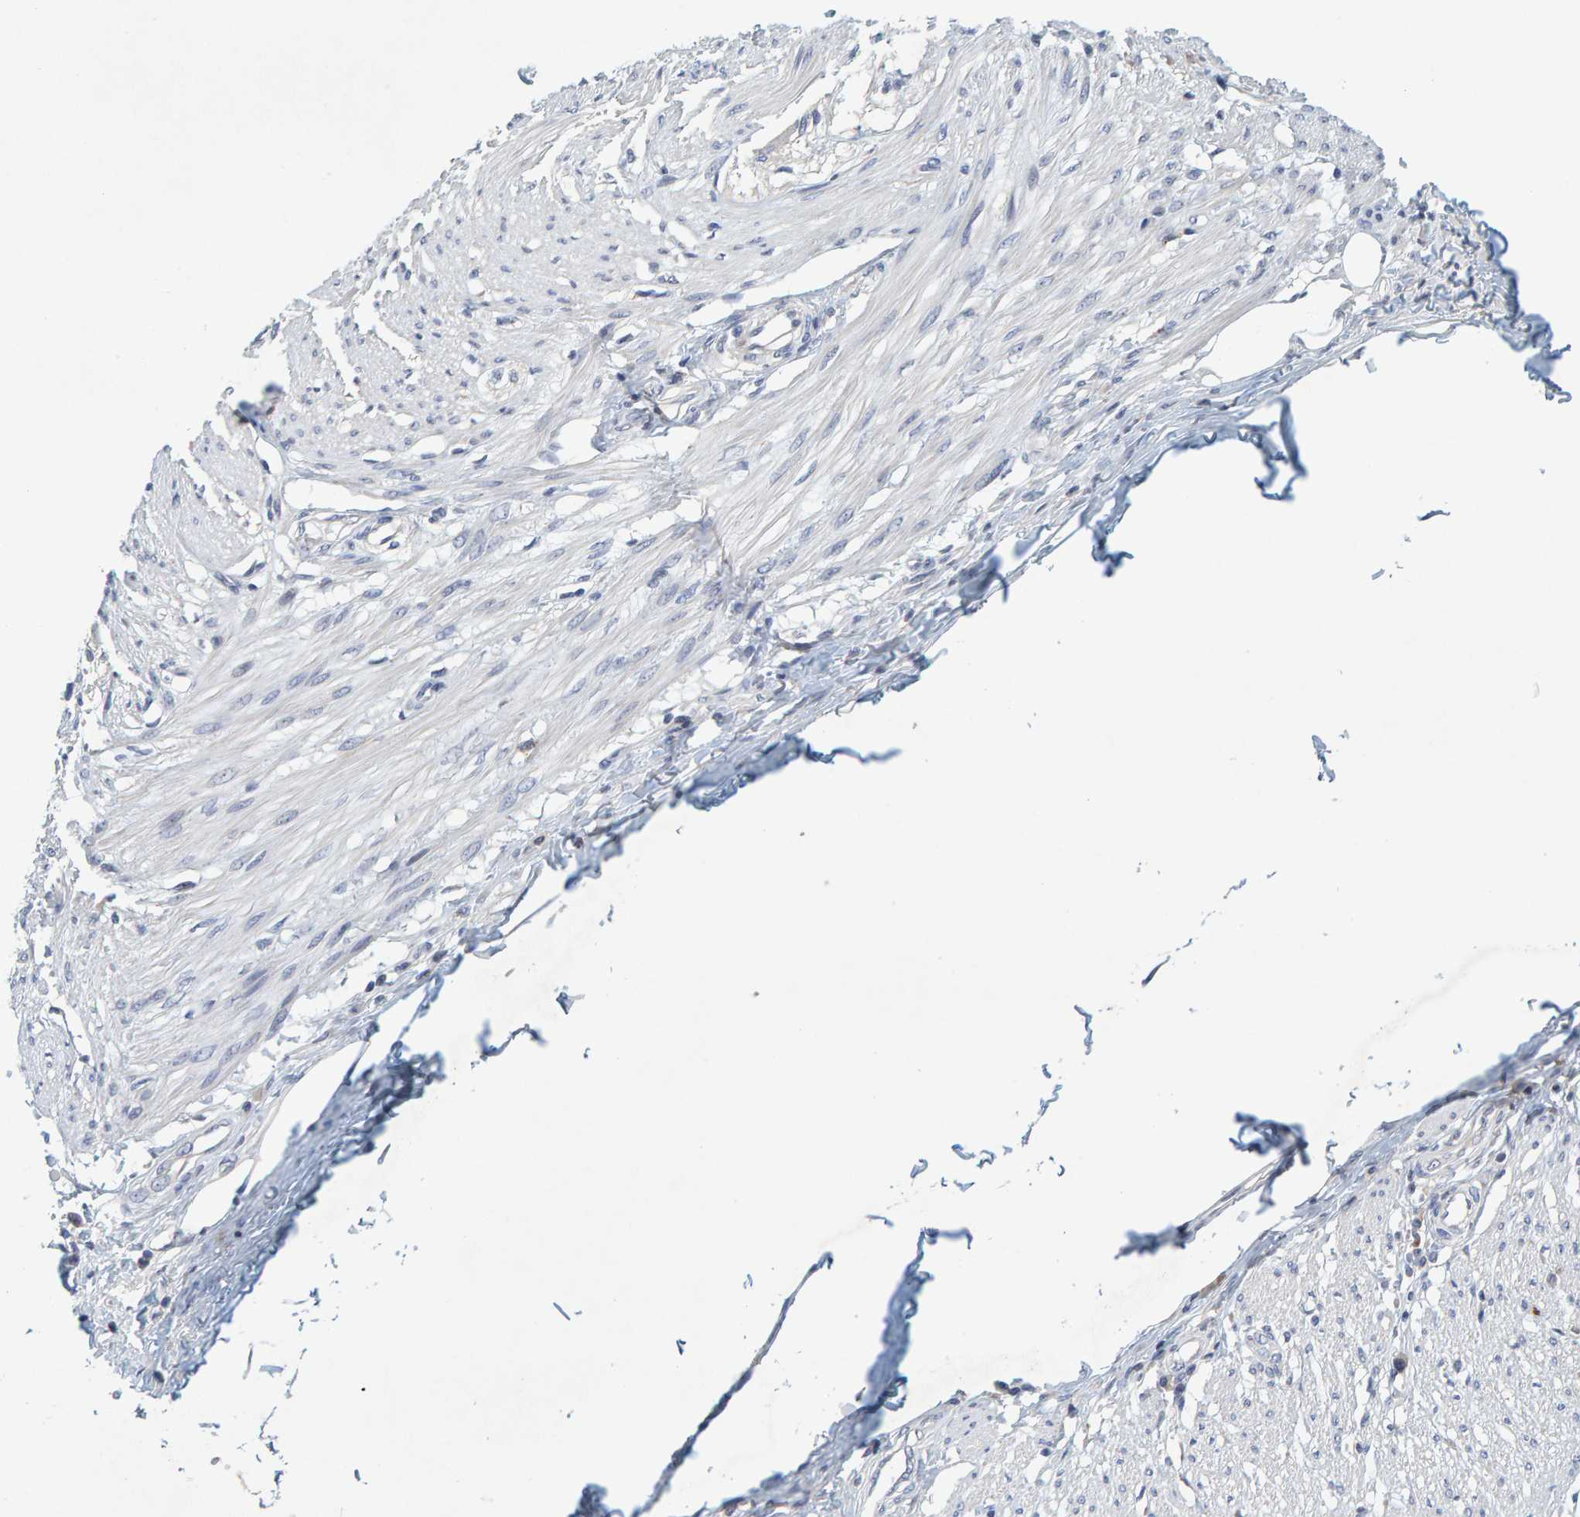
{"staining": {"intensity": "negative", "quantity": "none", "location": "none"}, "tissue": "smooth muscle", "cell_type": "Smooth muscle cells", "image_type": "normal", "snomed": [{"axis": "morphology", "description": "Normal tissue, NOS"}, {"axis": "morphology", "description": "Adenocarcinoma, NOS"}, {"axis": "topography", "description": "Colon"}, {"axis": "topography", "description": "Peripheral nerve tissue"}], "caption": "High power microscopy image of an IHC histopathology image of normal smooth muscle, revealing no significant expression in smooth muscle cells.", "gene": "ZNF77", "patient": {"sex": "male", "age": 14}}